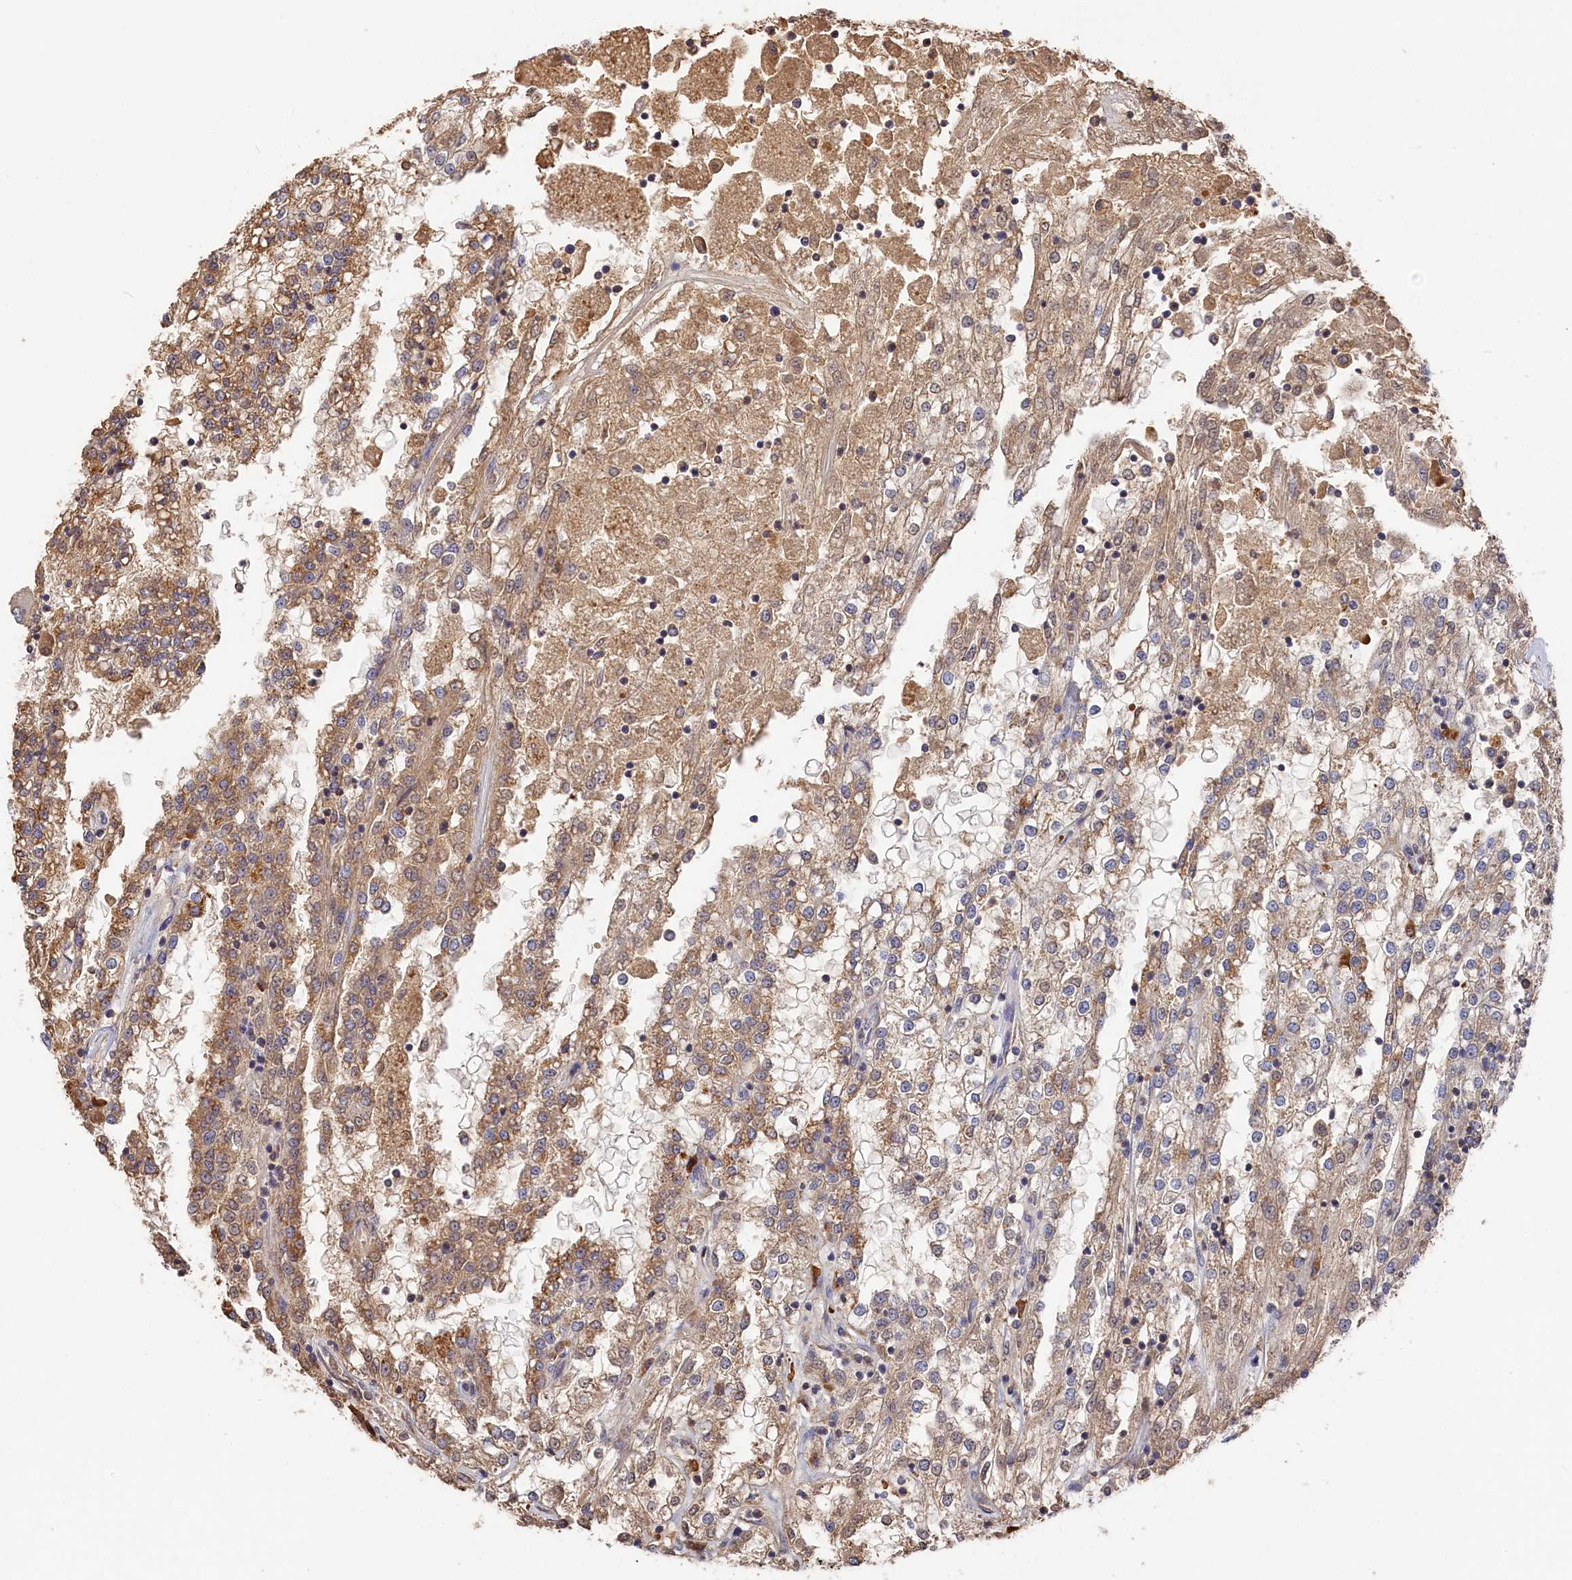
{"staining": {"intensity": "moderate", "quantity": "25%-75%", "location": "cytoplasmic/membranous"}, "tissue": "renal cancer", "cell_type": "Tumor cells", "image_type": "cancer", "snomed": [{"axis": "morphology", "description": "Adenocarcinoma, NOS"}, {"axis": "topography", "description": "Kidney"}], "caption": "Renal cancer (adenocarcinoma) stained with DAB IHC reveals medium levels of moderate cytoplasmic/membranous staining in about 25%-75% of tumor cells.", "gene": "DHRS11", "patient": {"sex": "female", "age": 52}}